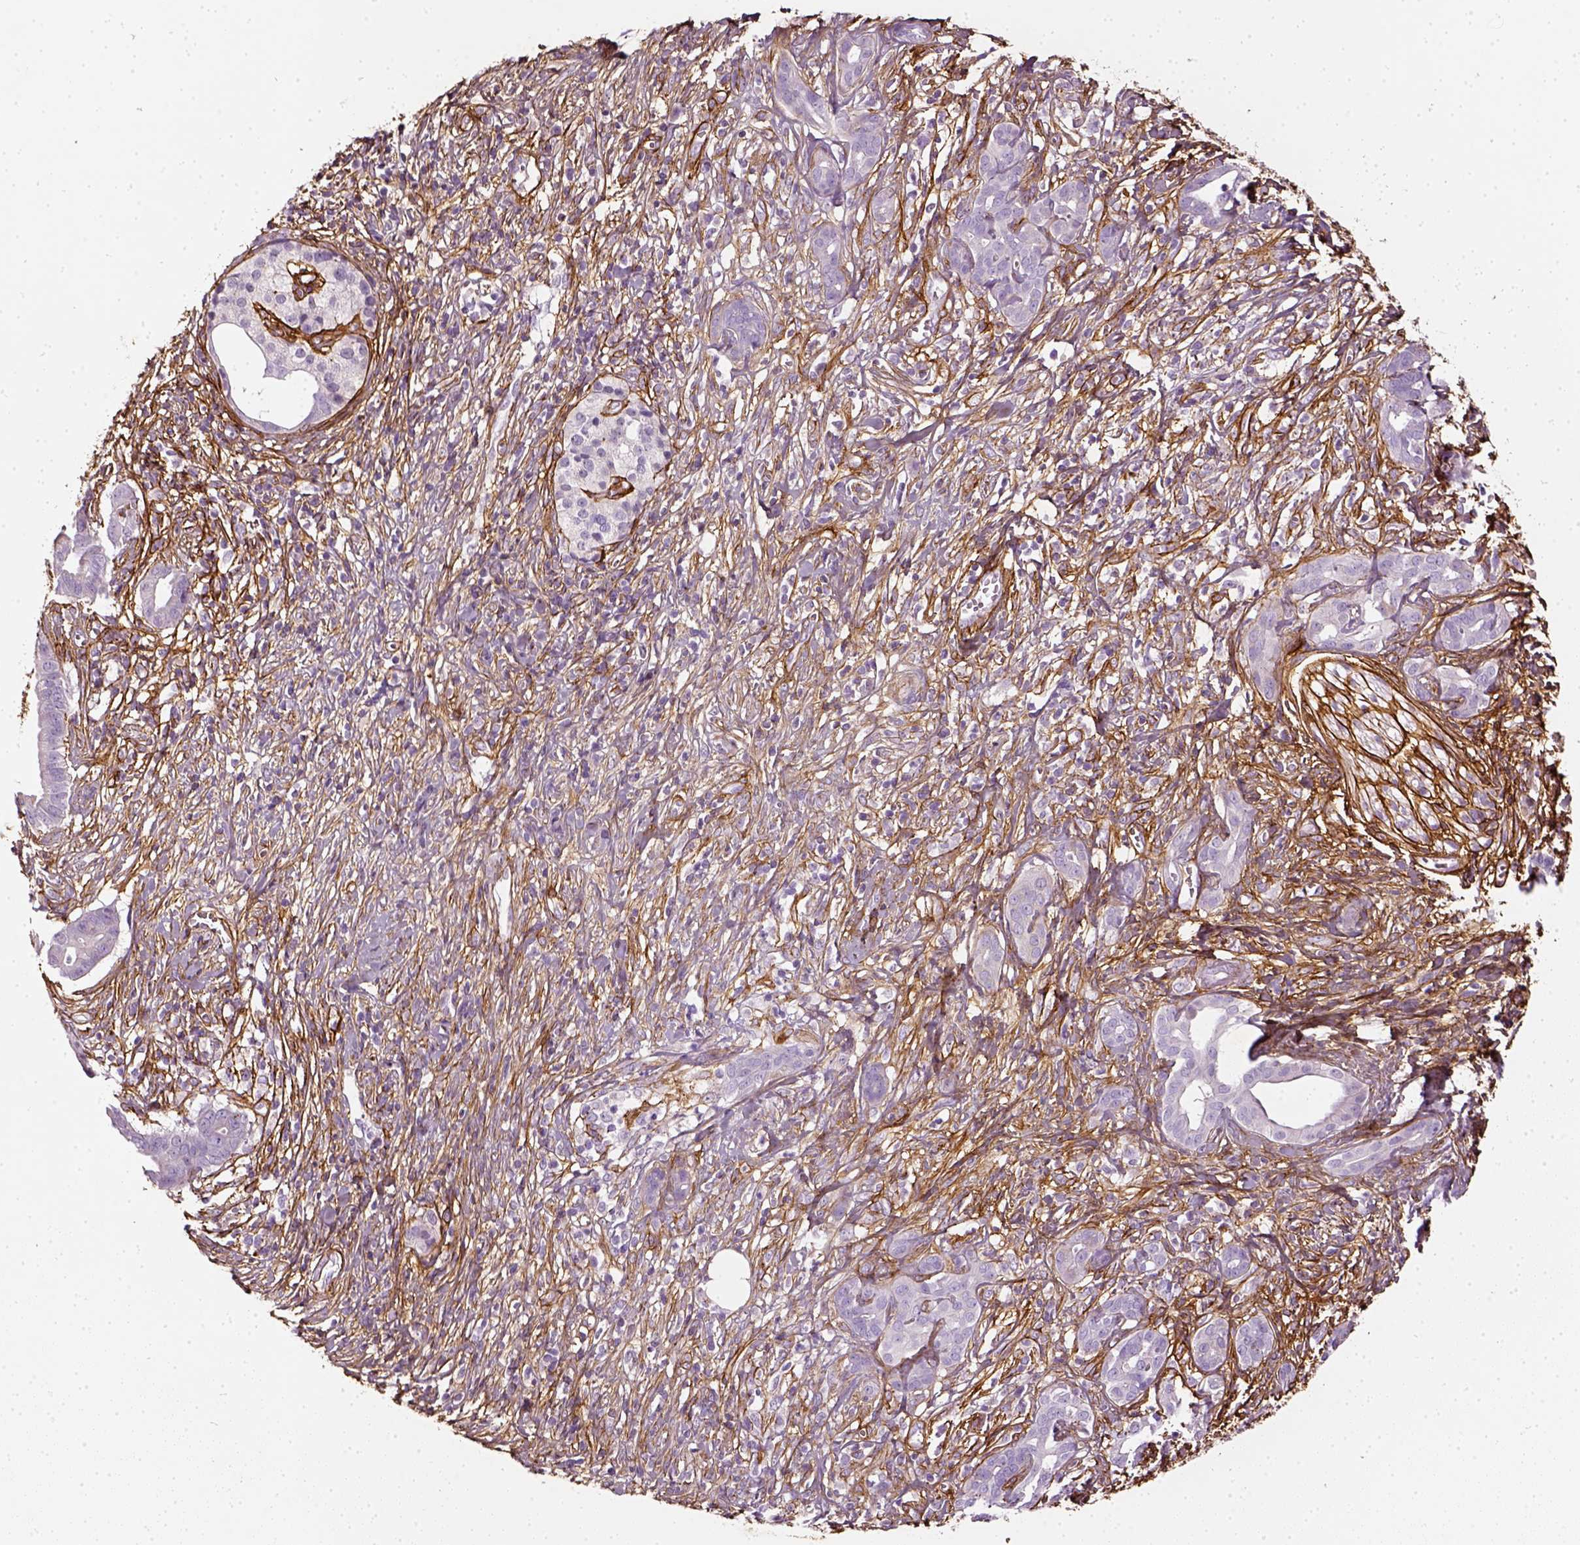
{"staining": {"intensity": "negative", "quantity": "none", "location": "none"}, "tissue": "pancreatic cancer", "cell_type": "Tumor cells", "image_type": "cancer", "snomed": [{"axis": "morphology", "description": "Adenocarcinoma, NOS"}, {"axis": "topography", "description": "Pancreas"}], "caption": "High magnification brightfield microscopy of pancreatic adenocarcinoma stained with DAB (brown) and counterstained with hematoxylin (blue): tumor cells show no significant expression.", "gene": "COL6A2", "patient": {"sex": "male", "age": 61}}